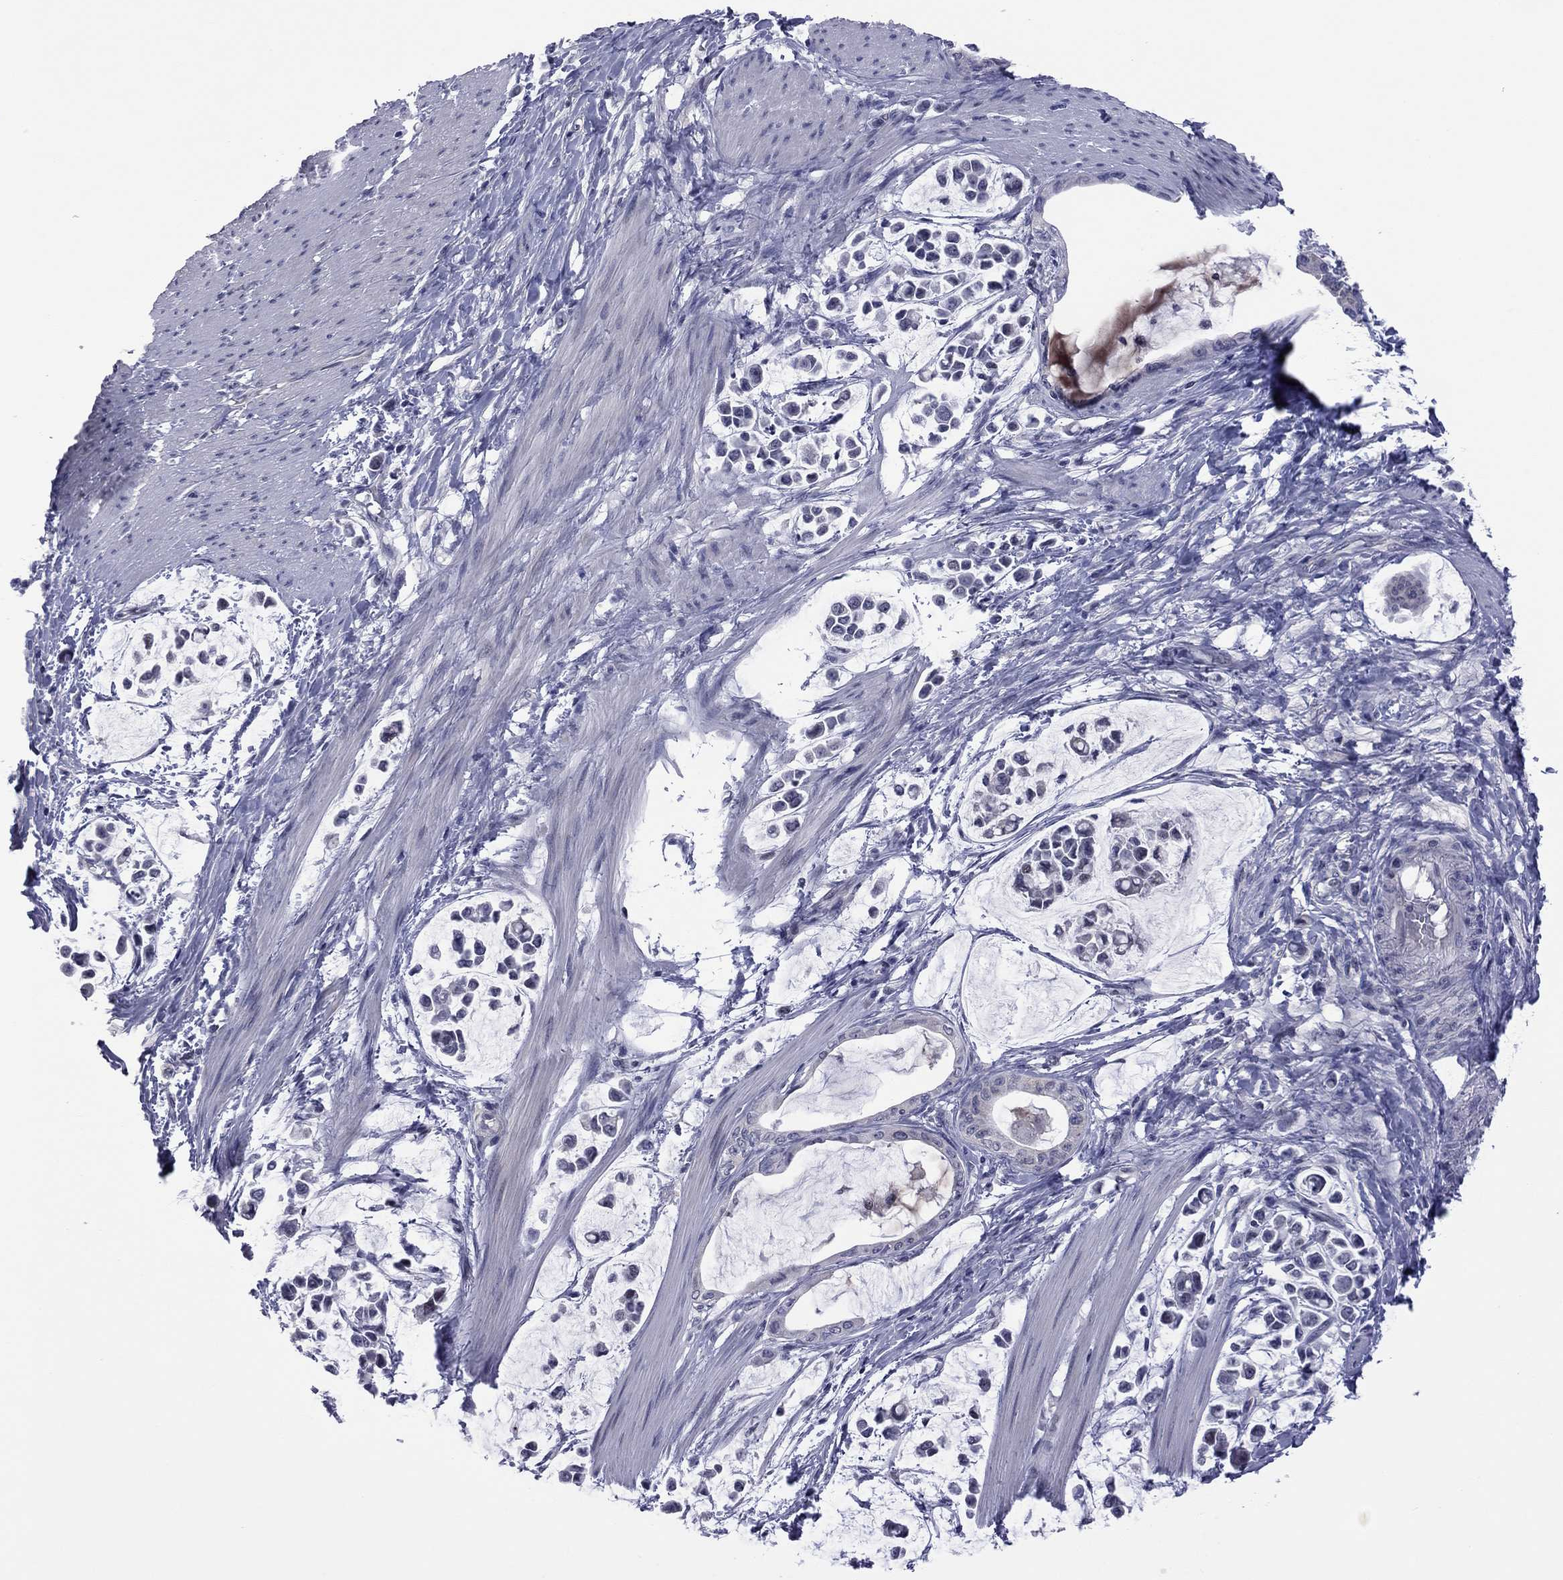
{"staining": {"intensity": "negative", "quantity": "none", "location": "none"}, "tissue": "stomach cancer", "cell_type": "Tumor cells", "image_type": "cancer", "snomed": [{"axis": "morphology", "description": "Adenocarcinoma, NOS"}, {"axis": "topography", "description": "Stomach"}], "caption": "Immunohistochemistry (IHC) micrograph of stomach adenocarcinoma stained for a protein (brown), which exhibits no positivity in tumor cells.", "gene": "POU5F2", "patient": {"sex": "male", "age": 82}}